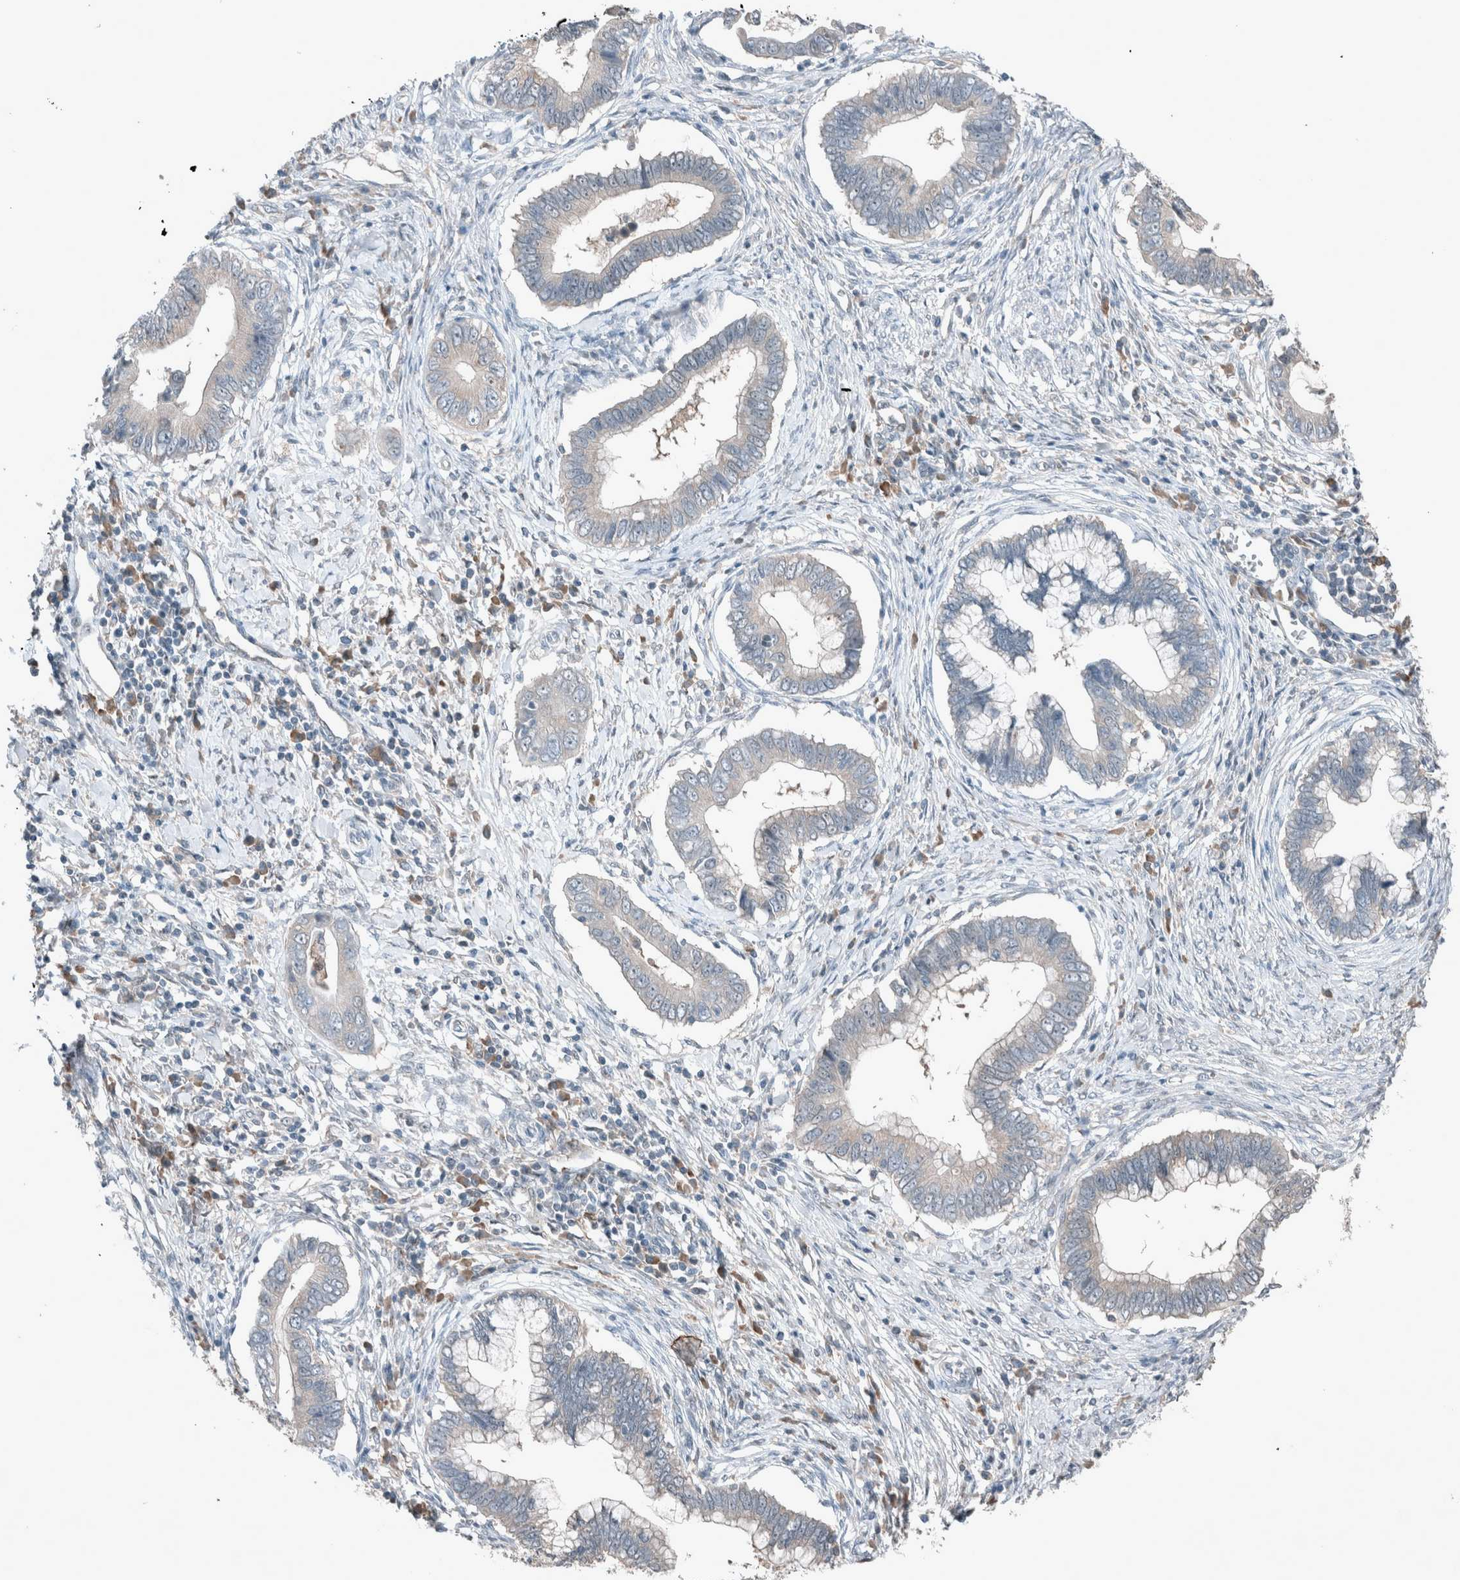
{"staining": {"intensity": "negative", "quantity": "none", "location": "none"}, "tissue": "cervical cancer", "cell_type": "Tumor cells", "image_type": "cancer", "snomed": [{"axis": "morphology", "description": "Adenocarcinoma, NOS"}, {"axis": "topography", "description": "Cervix"}], "caption": "The immunohistochemistry image has no significant staining in tumor cells of cervical cancer (adenocarcinoma) tissue.", "gene": "RALGDS", "patient": {"sex": "female", "age": 44}}